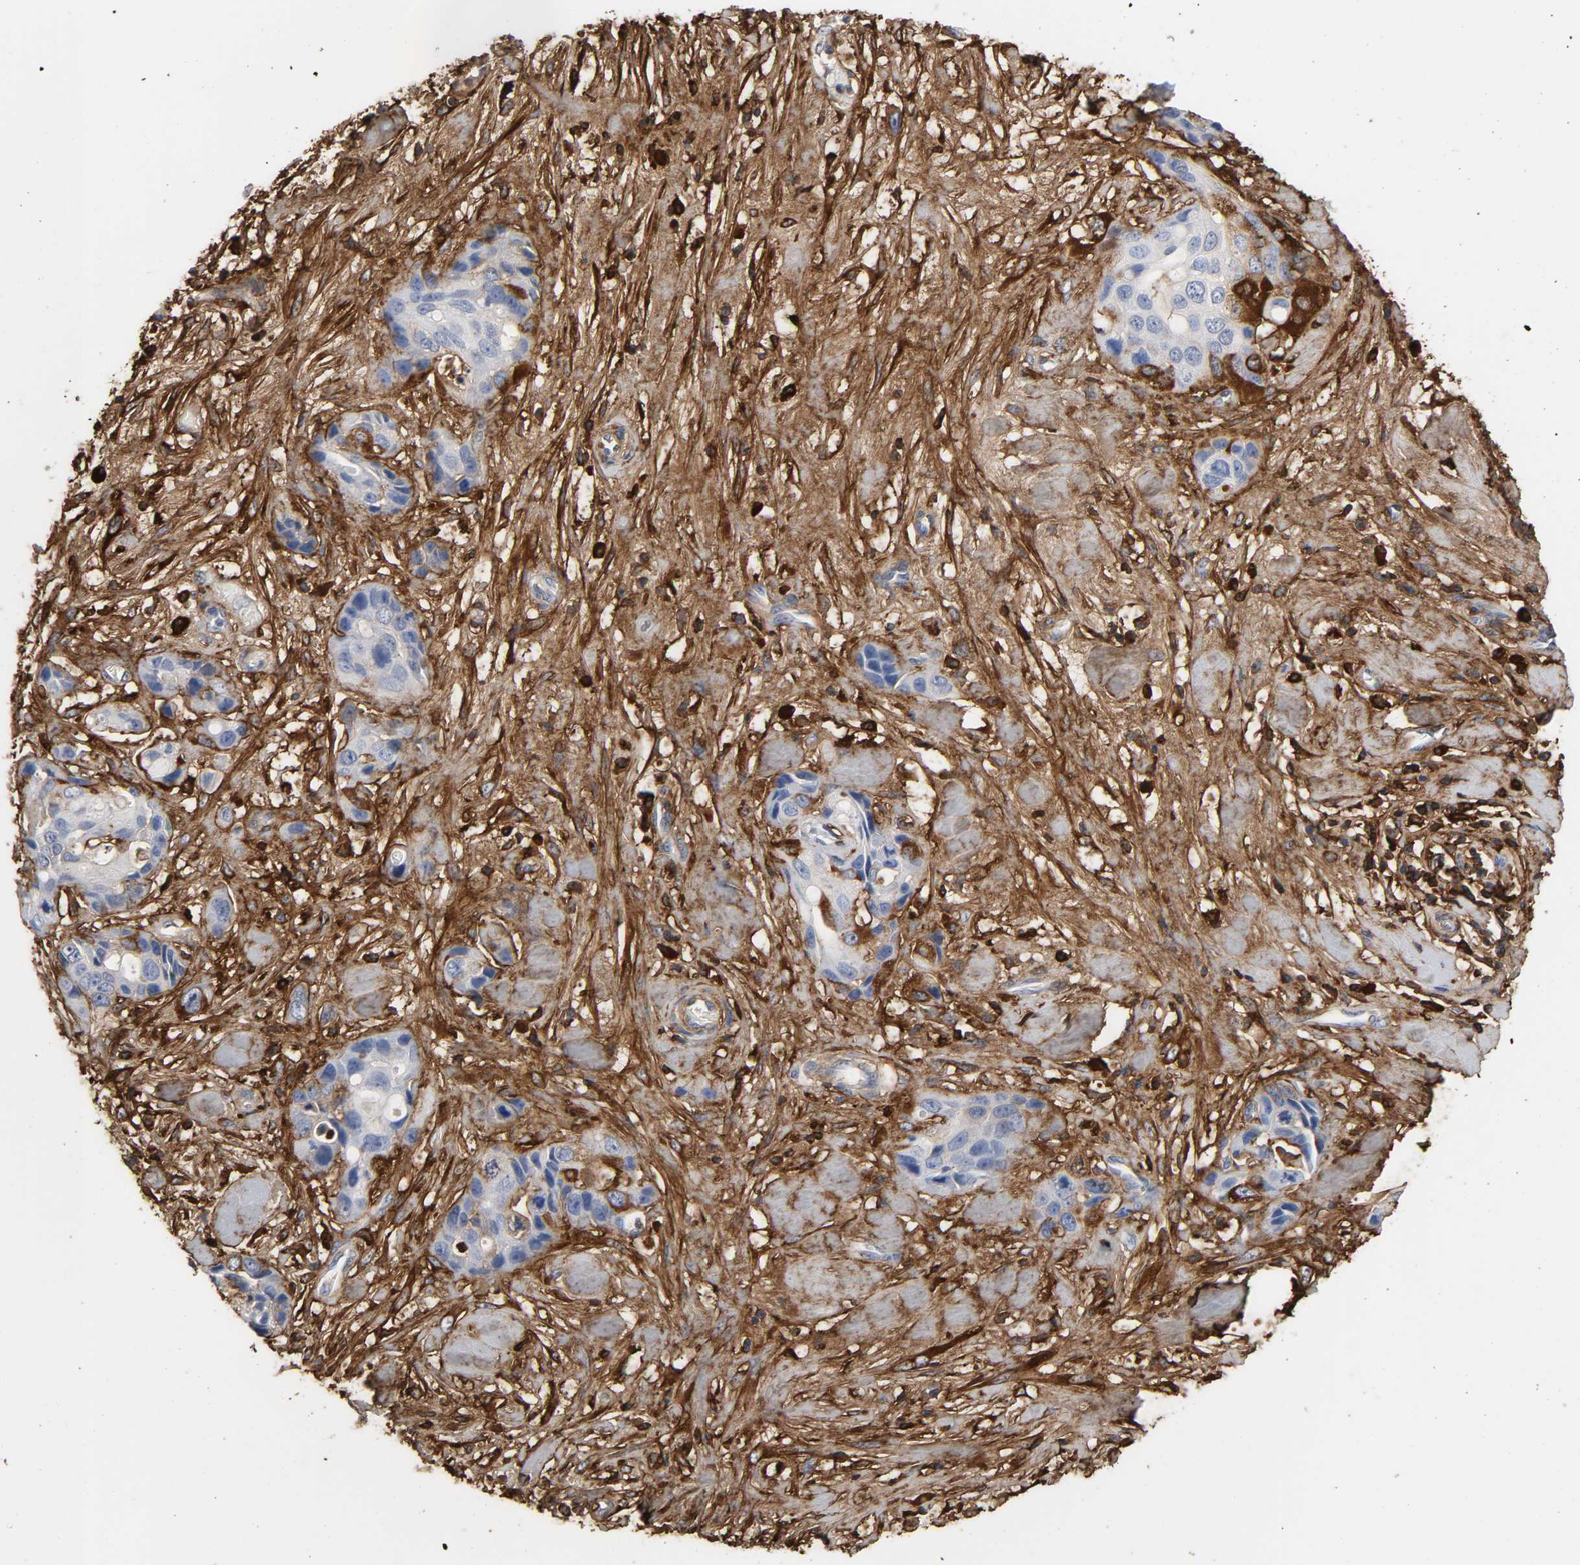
{"staining": {"intensity": "negative", "quantity": "none", "location": "none"}, "tissue": "pancreatic cancer", "cell_type": "Tumor cells", "image_type": "cancer", "snomed": [{"axis": "morphology", "description": "Adenocarcinoma, NOS"}, {"axis": "topography", "description": "Pancreas"}], "caption": "Human pancreatic adenocarcinoma stained for a protein using immunohistochemistry (IHC) shows no staining in tumor cells.", "gene": "FBLN1", "patient": {"sex": "female", "age": 60}}